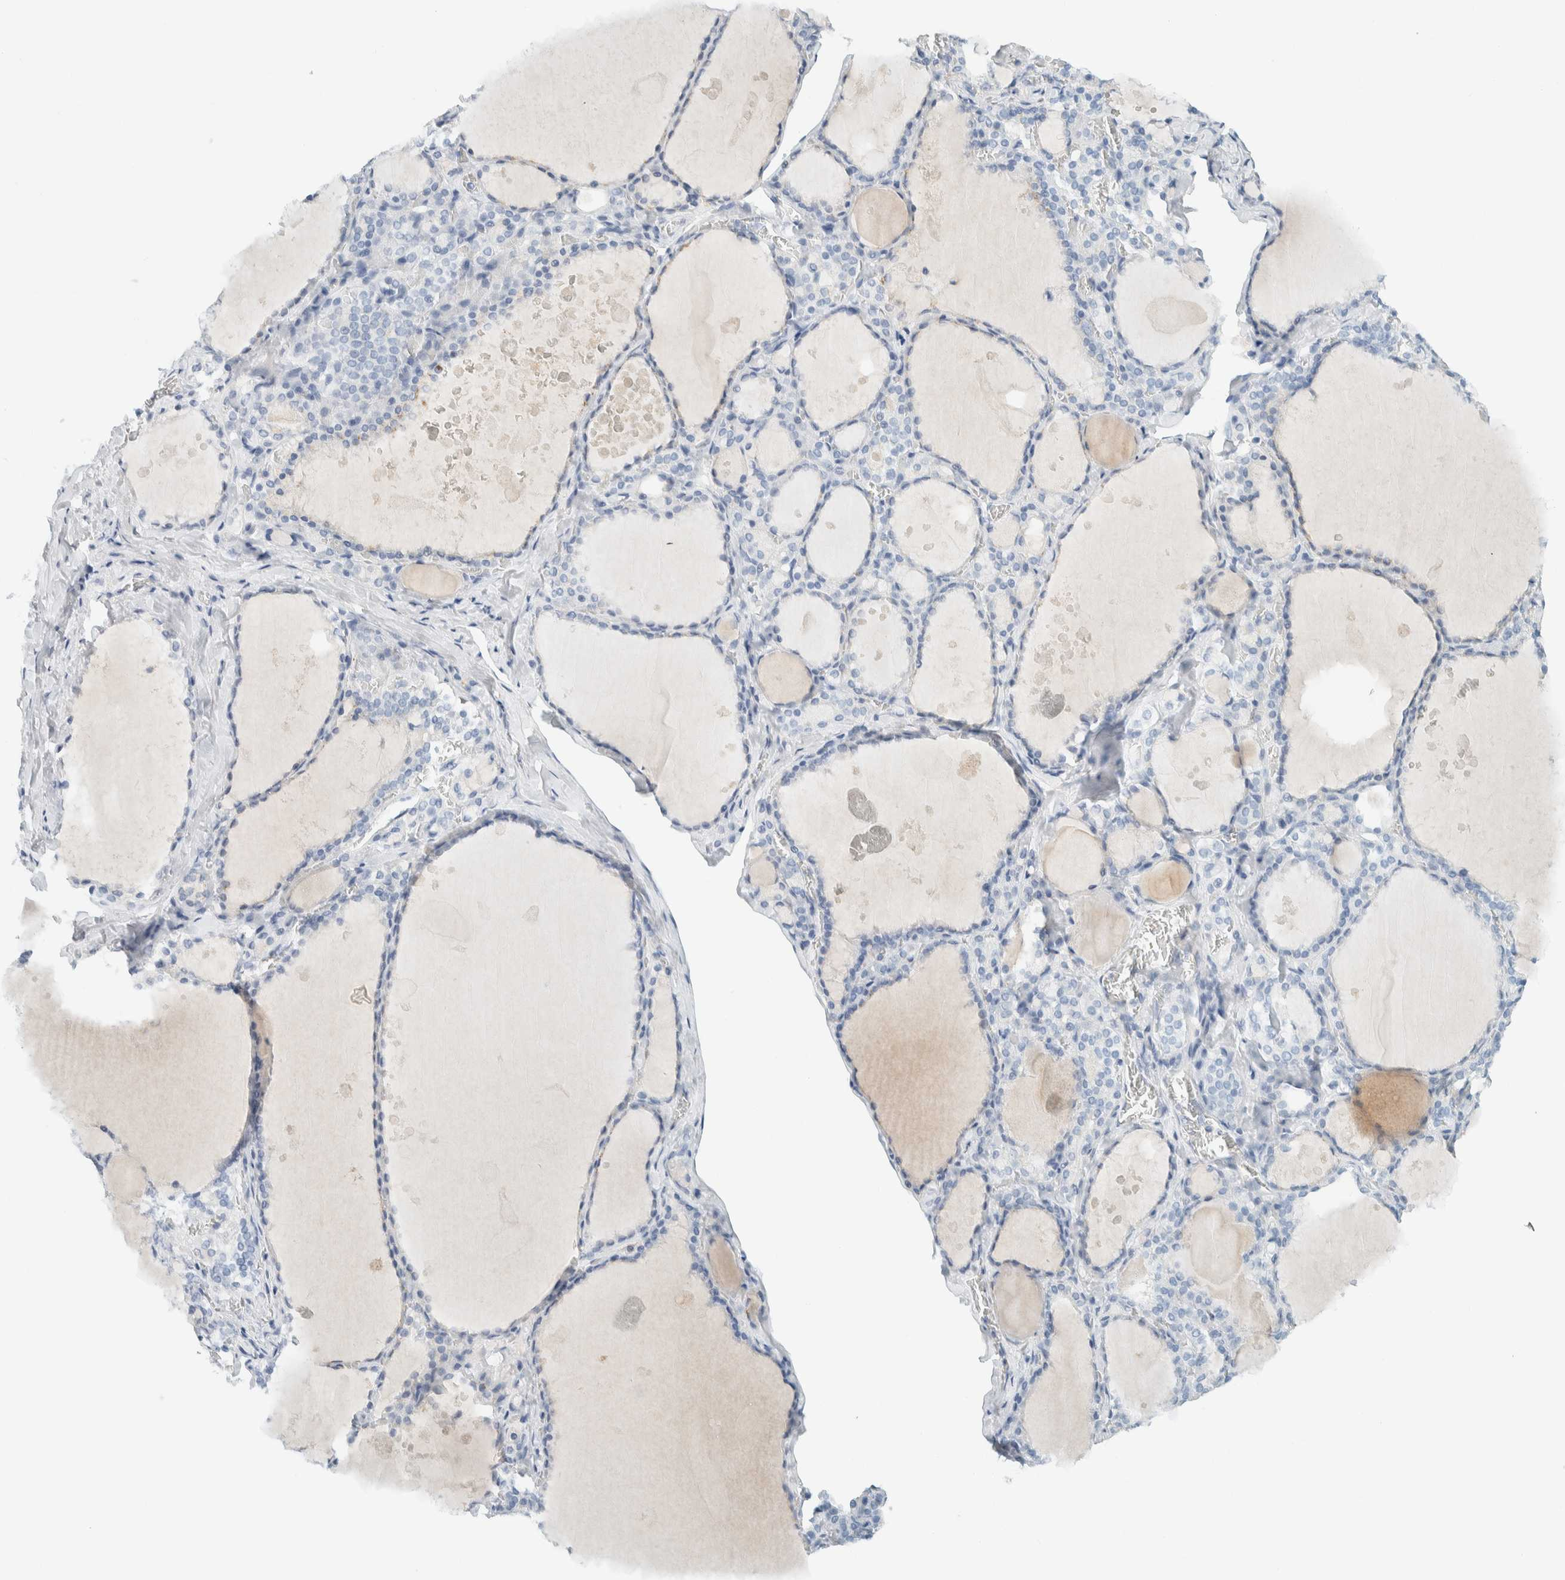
{"staining": {"intensity": "negative", "quantity": "none", "location": "none"}, "tissue": "thyroid gland", "cell_type": "Glandular cells", "image_type": "normal", "snomed": [{"axis": "morphology", "description": "Normal tissue, NOS"}, {"axis": "topography", "description": "Thyroid gland"}], "caption": "A photomicrograph of thyroid gland stained for a protein reveals no brown staining in glandular cells. Brightfield microscopy of immunohistochemistry stained with DAB (3,3'-diaminobenzidine) (brown) and hematoxylin (blue), captured at high magnification.", "gene": "ALOX12B", "patient": {"sex": "male", "age": 56}}